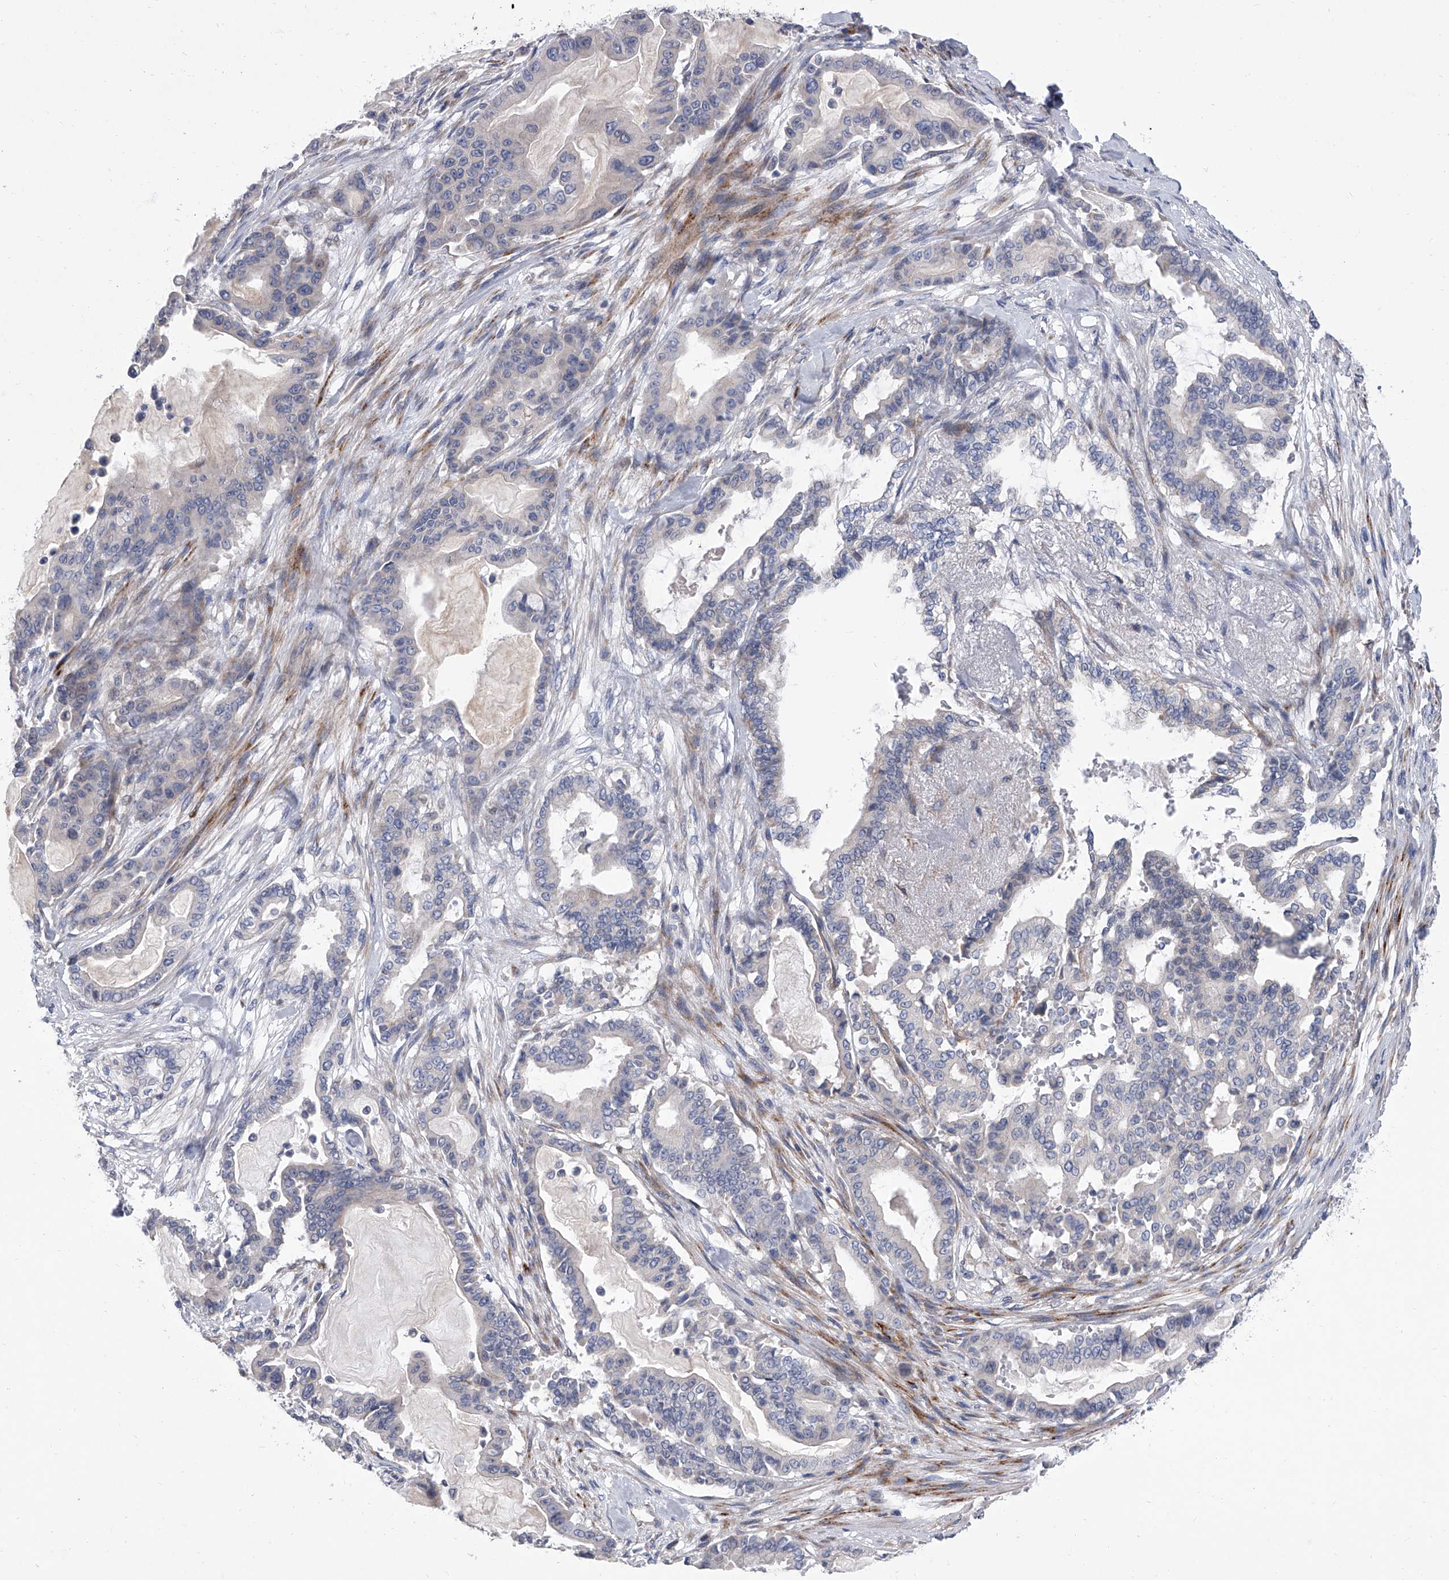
{"staining": {"intensity": "negative", "quantity": "none", "location": "none"}, "tissue": "pancreatic cancer", "cell_type": "Tumor cells", "image_type": "cancer", "snomed": [{"axis": "morphology", "description": "Adenocarcinoma, NOS"}, {"axis": "topography", "description": "Pancreas"}], "caption": "IHC of adenocarcinoma (pancreatic) reveals no expression in tumor cells.", "gene": "ALG14", "patient": {"sex": "male", "age": 63}}